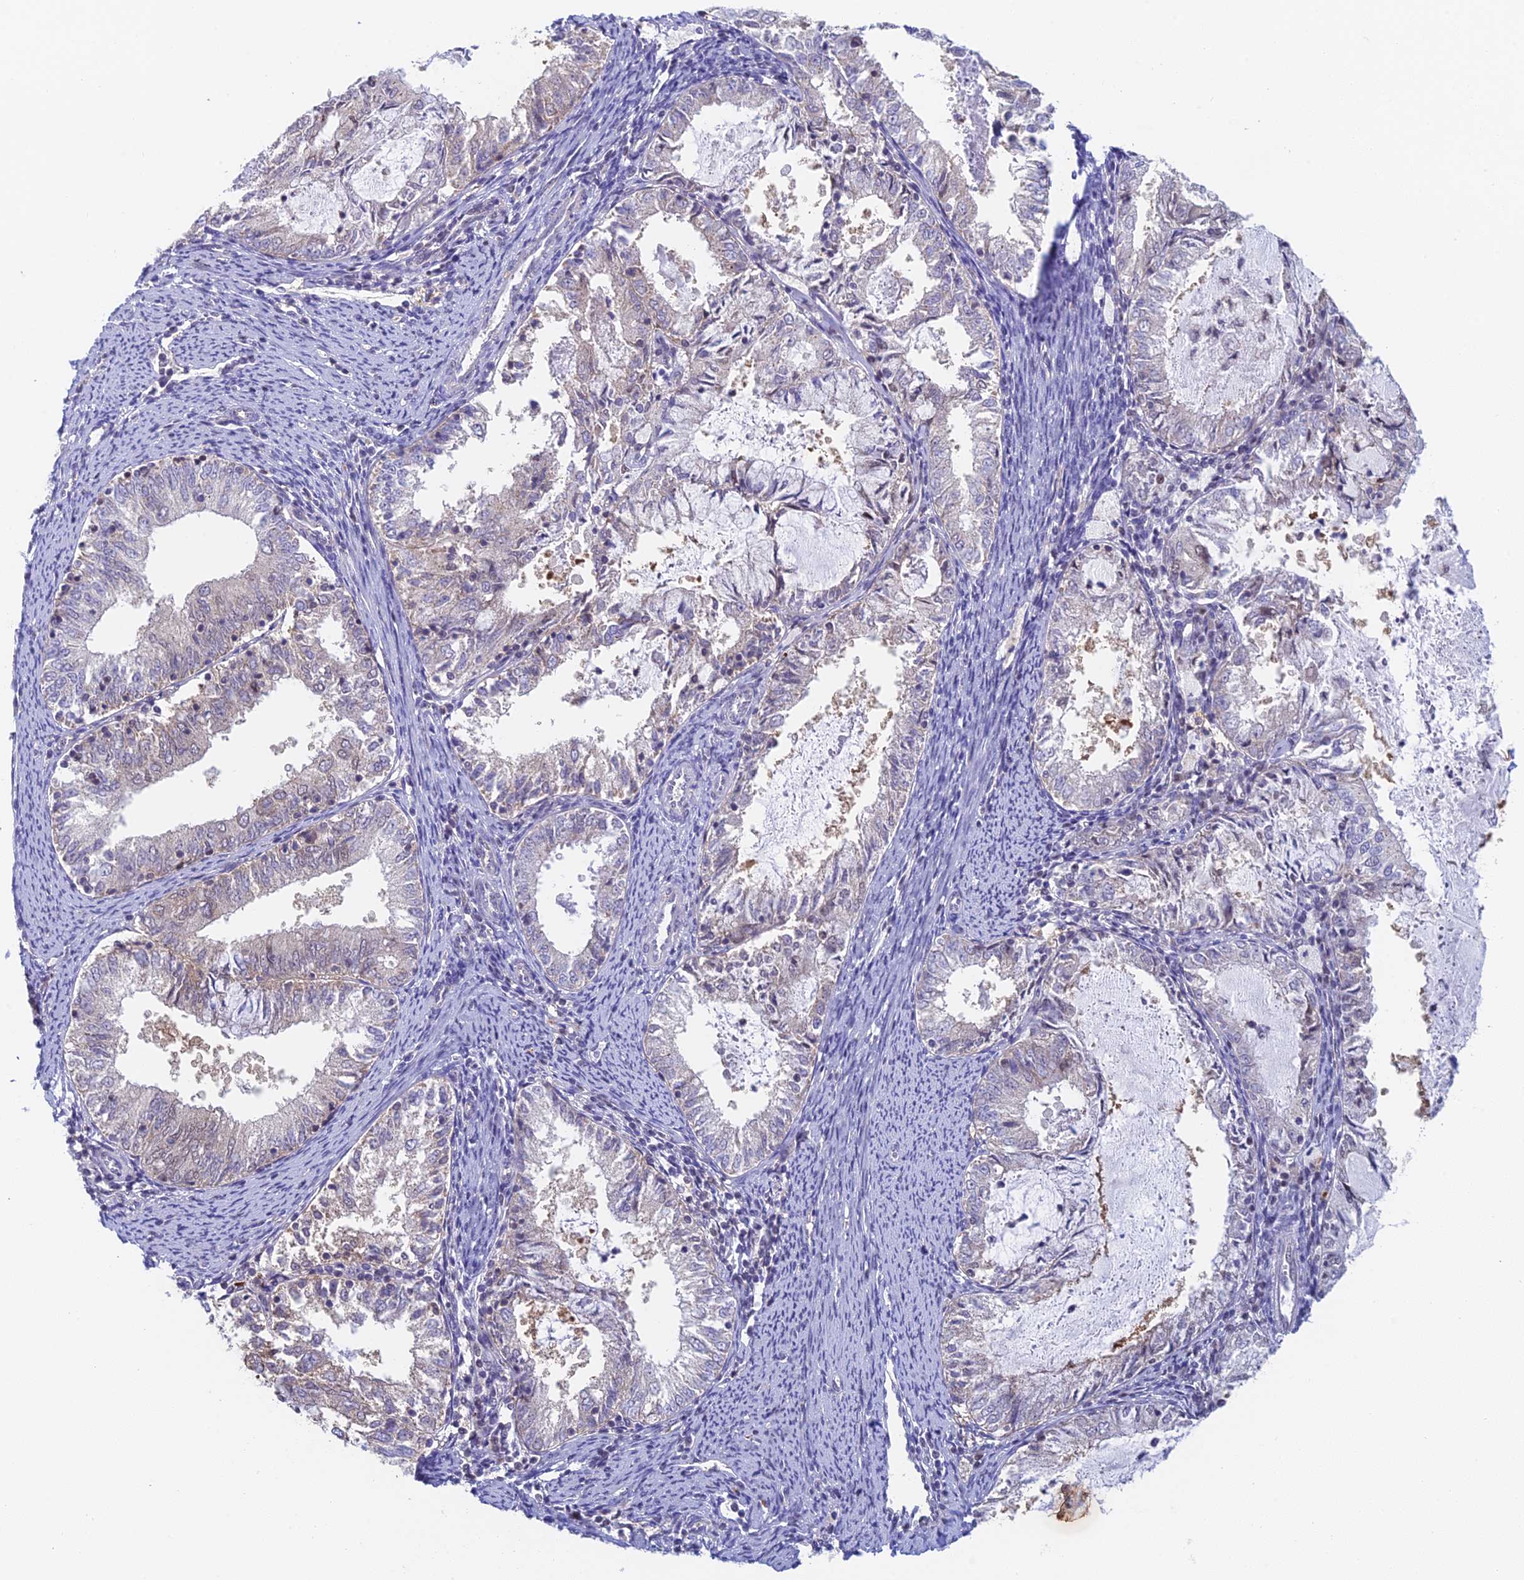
{"staining": {"intensity": "weak", "quantity": "<25%", "location": "cytoplasmic/membranous"}, "tissue": "endometrial cancer", "cell_type": "Tumor cells", "image_type": "cancer", "snomed": [{"axis": "morphology", "description": "Adenocarcinoma, NOS"}, {"axis": "topography", "description": "Endometrium"}], "caption": "Histopathology image shows no significant protein expression in tumor cells of endometrial cancer (adenocarcinoma).", "gene": "MRPL17", "patient": {"sex": "female", "age": 57}}